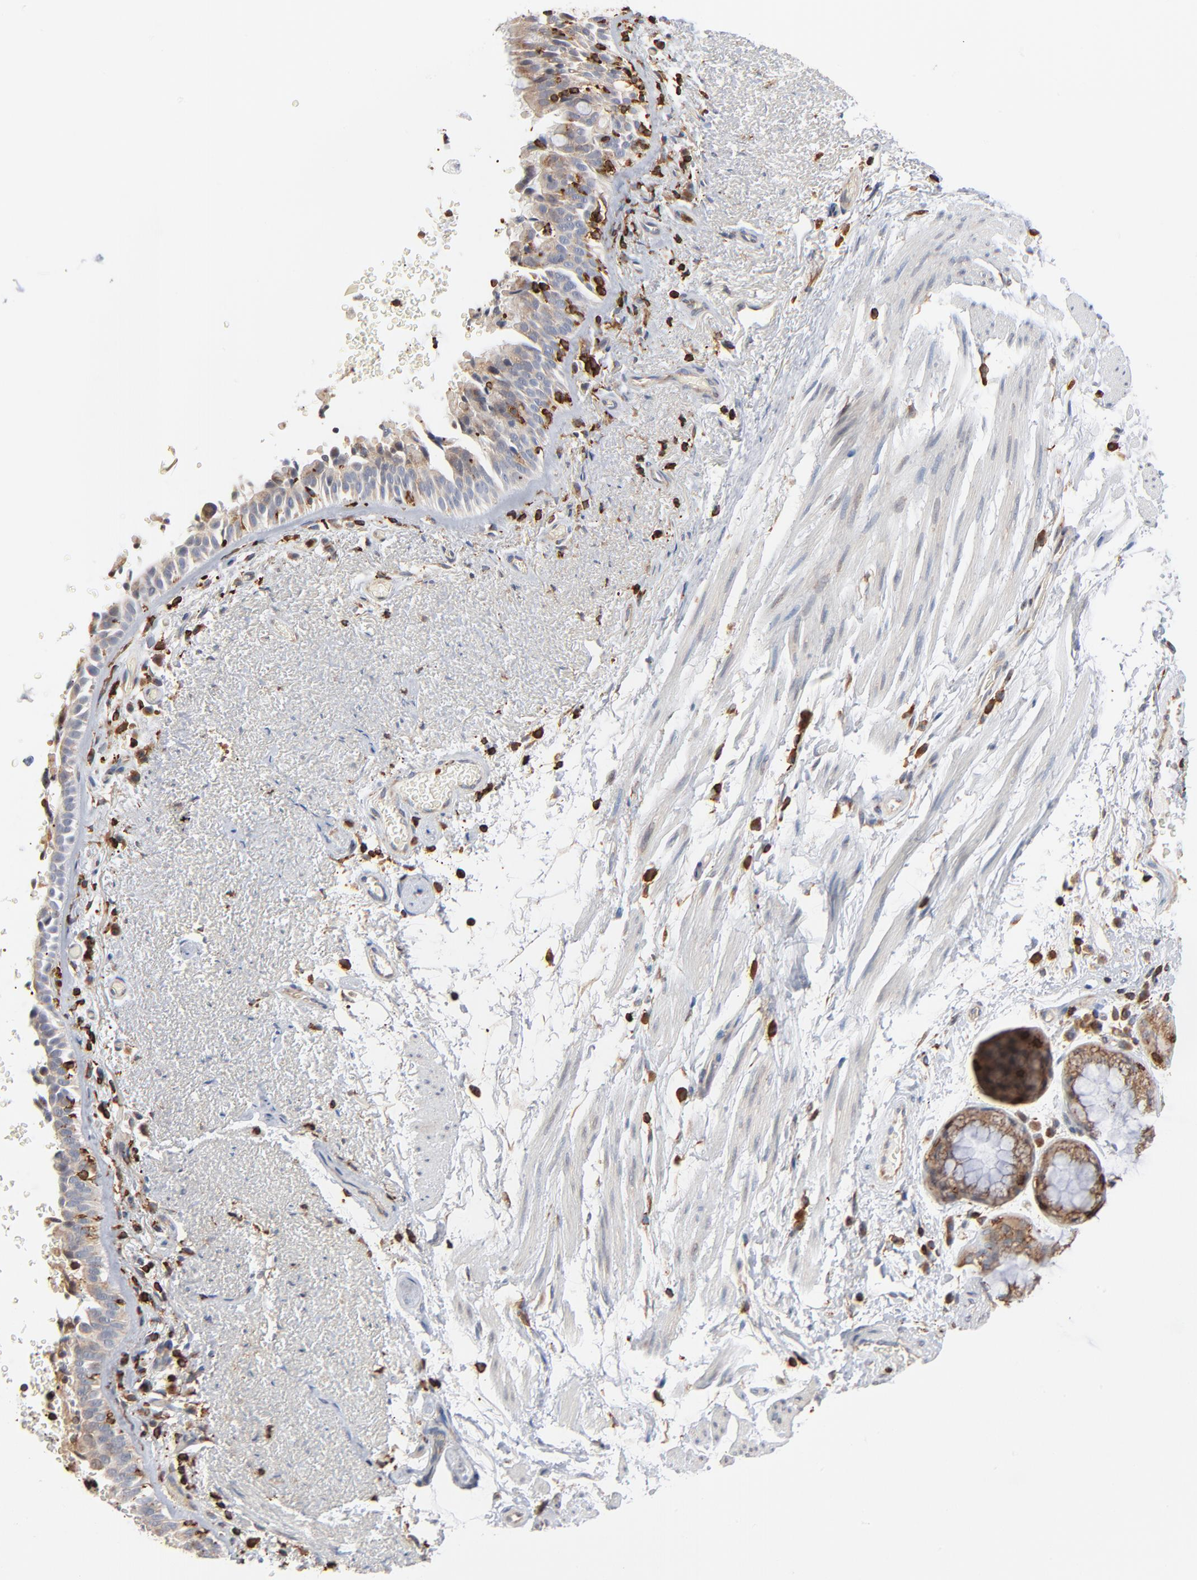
{"staining": {"intensity": "negative", "quantity": "none", "location": "none"}, "tissue": "bronchus", "cell_type": "Respiratory epithelial cells", "image_type": "normal", "snomed": [{"axis": "morphology", "description": "Normal tissue, NOS"}, {"axis": "topography", "description": "Bronchus"}], "caption": "A photomicrograph of bronchus stained for a protein exhibits no brown staining in respiratory epithelial cells. (IHC, brightfield microscopy, high magnification).", "gene": "SH3KBP1", "patient": {"sex": "female", "age": 54}}